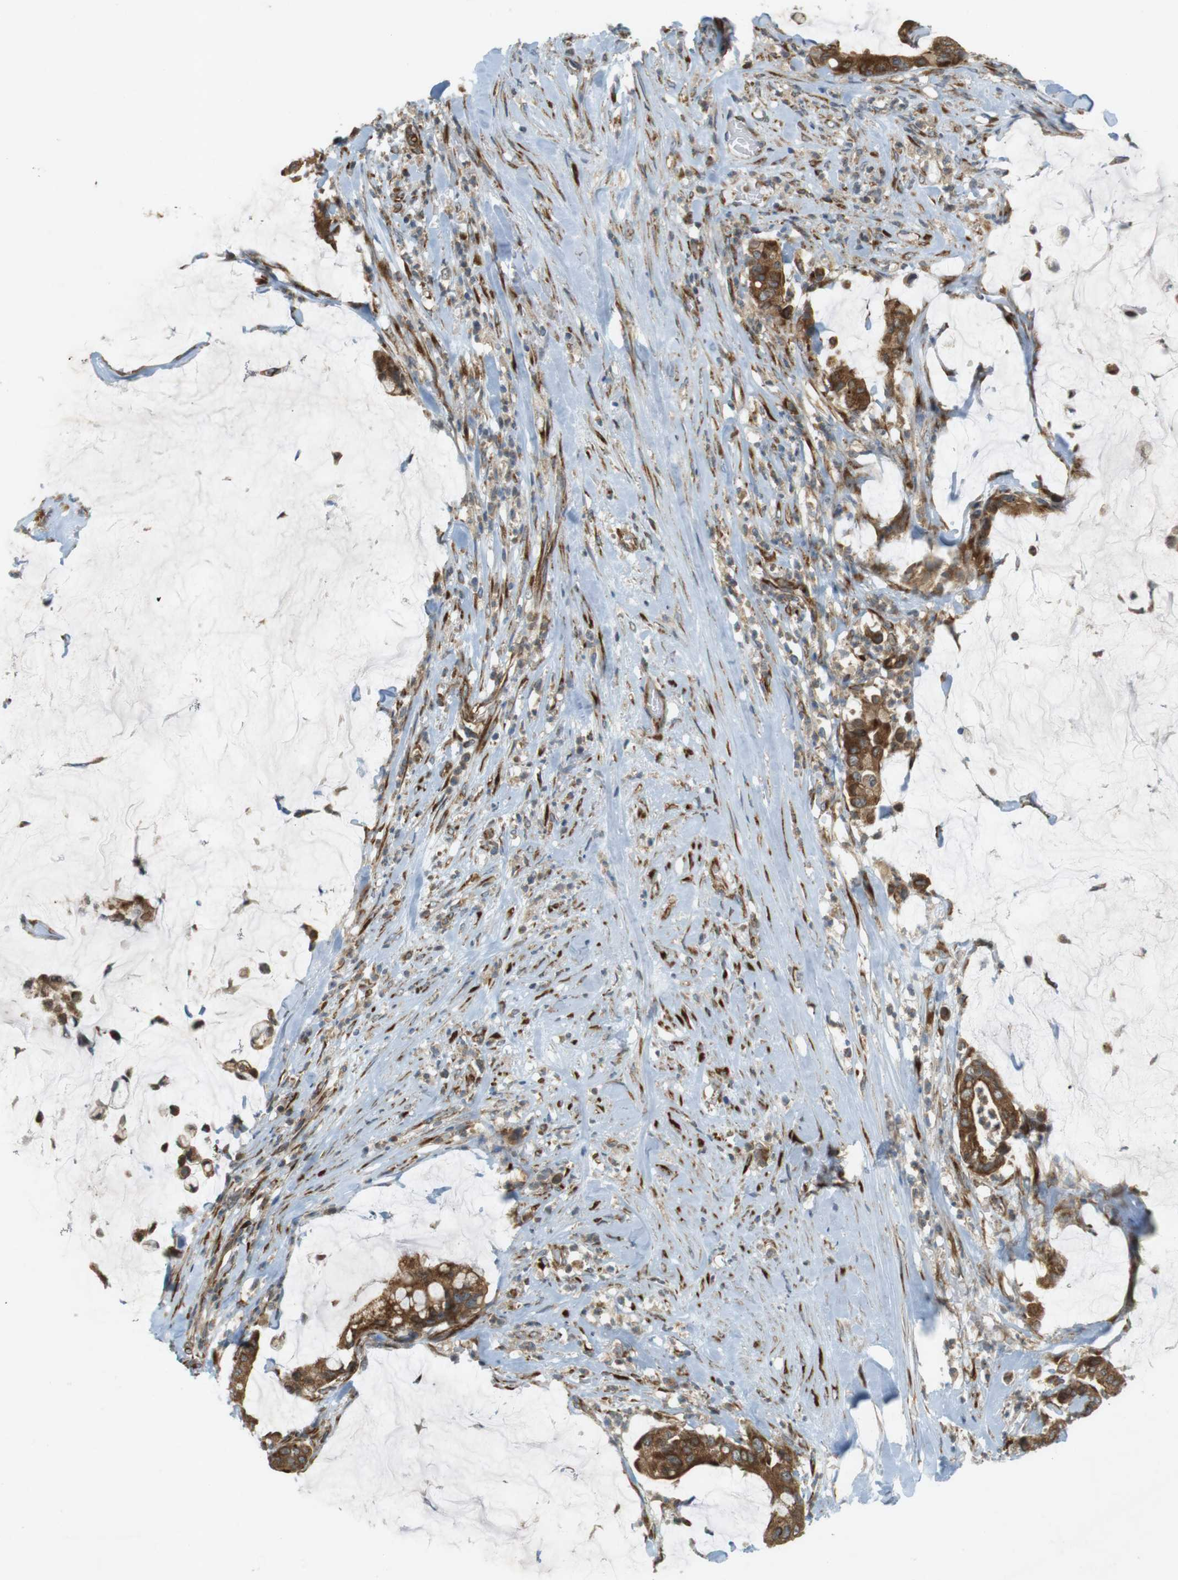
{"staining": {"intensity": "moderate", "quantity": ">75%", "location": "cytoplasmic/membranous"}, "tissue": "pancreatic cancer", "cell_type": "Tumor cells", "image_type": "cancer", "snomed": [{"axis": "morphology", "description": "Adenocarcinoma, NOS"}, {"axis": "topography", "description": "Pancreas"}], "caption": "Immunohistochemical staining of human pancreatic cancer (adenocarcinoma) displays medium levels of moderate cytoplasmic/membranous protein expression in about >75% of tumor cells.", "gene": "SLC41A1", "patient": {"sex": "male", "age": 77}}